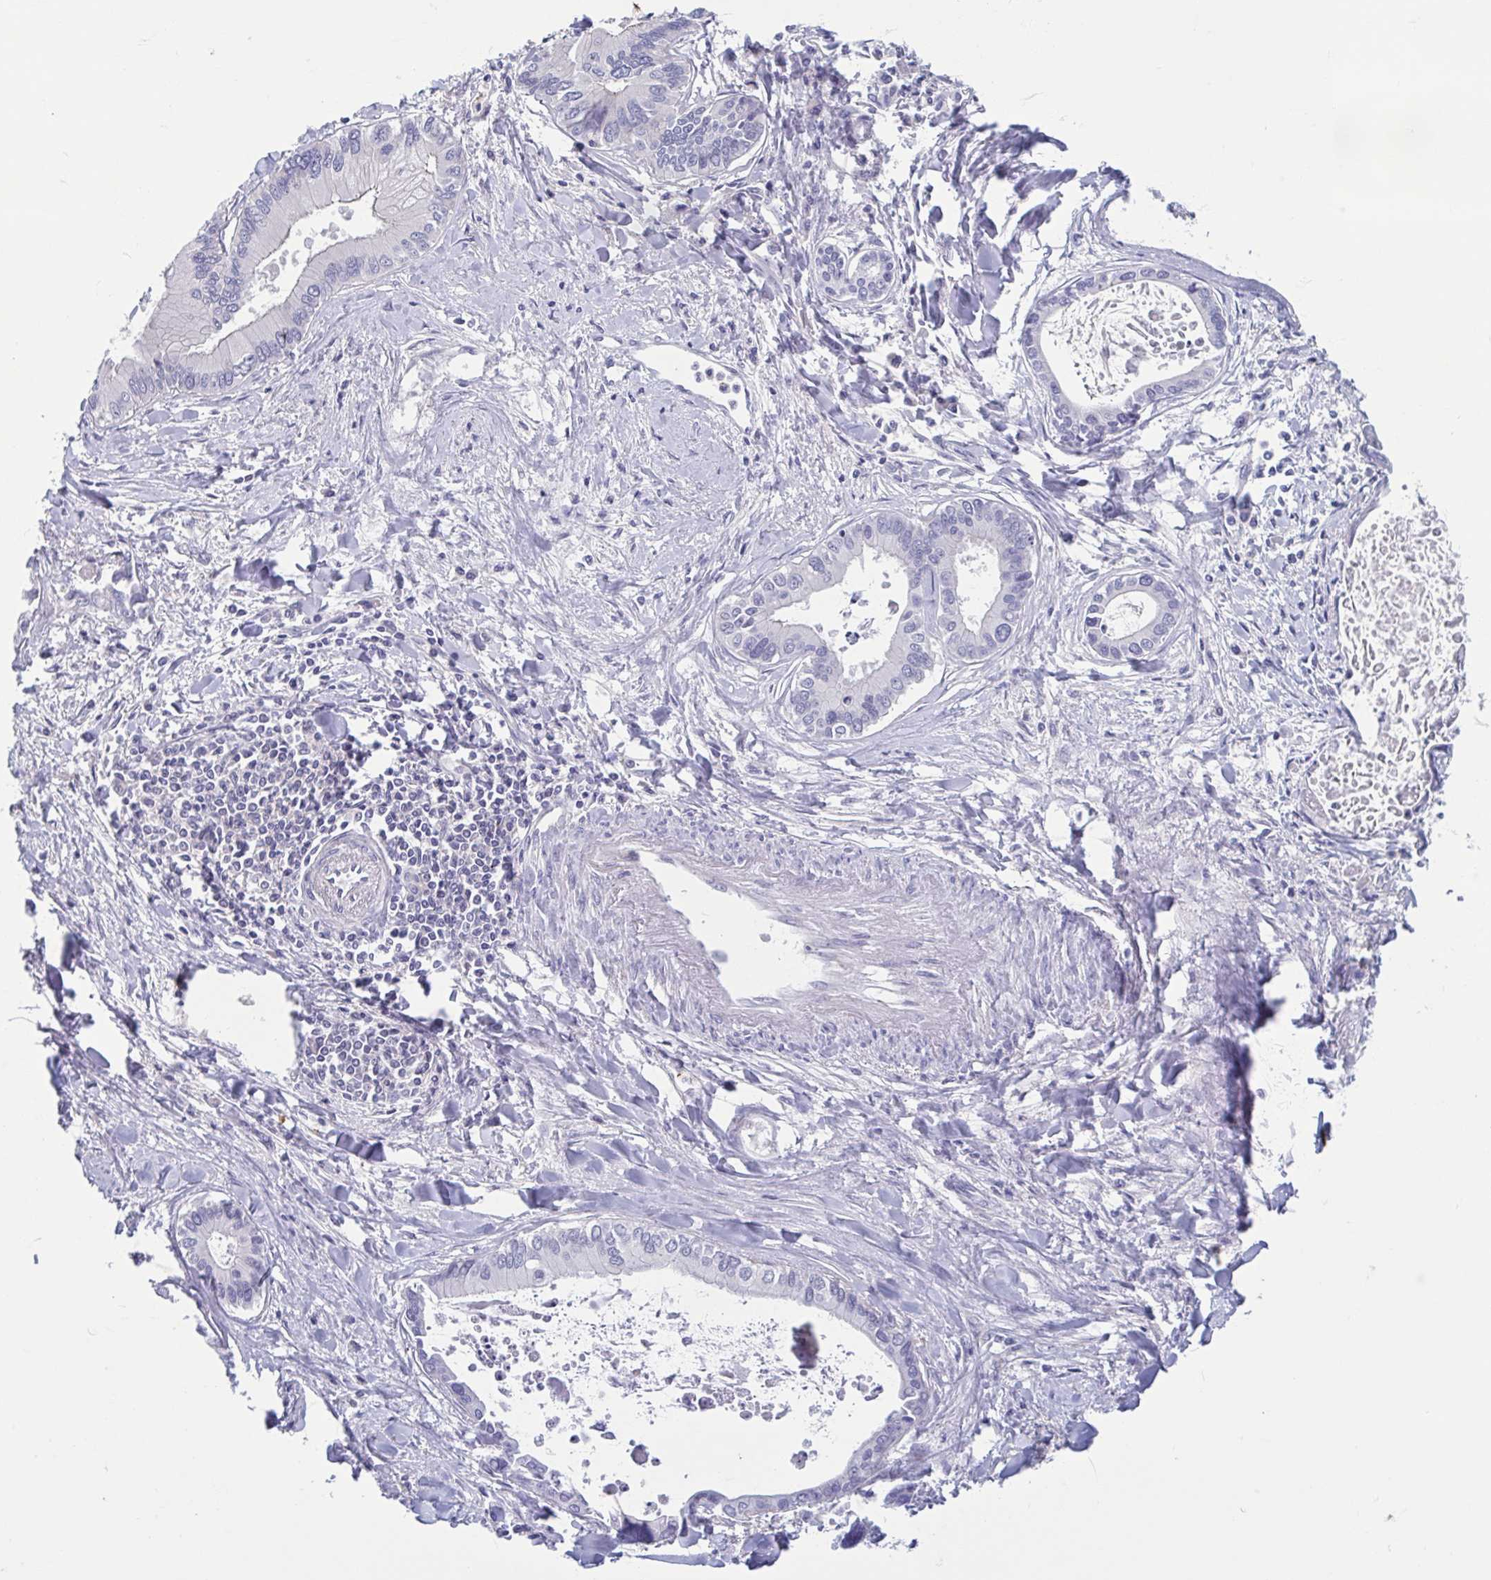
{"staining": {"intensity": "negative", "quantity": "none", "location": "none"}, "tissue": "liver cancer", "cell_type": "Tumor cells", "image_type": "cancer", "snomed": [{"axis": "morphology", "description": "Cholangiocarcinoma"}, {"axis": "topography", "description": "Liver"}], "caption": "Protein analysis of liver cancer (cholangiocarcinoma) exhibits no significant staining in tumor cells. The staining is performed using DAB brown chromogen with nuclei counter-stained in using hematoxylin.", "gene": "LRRC38", "patient": {"sex": "male", "age": 66}}